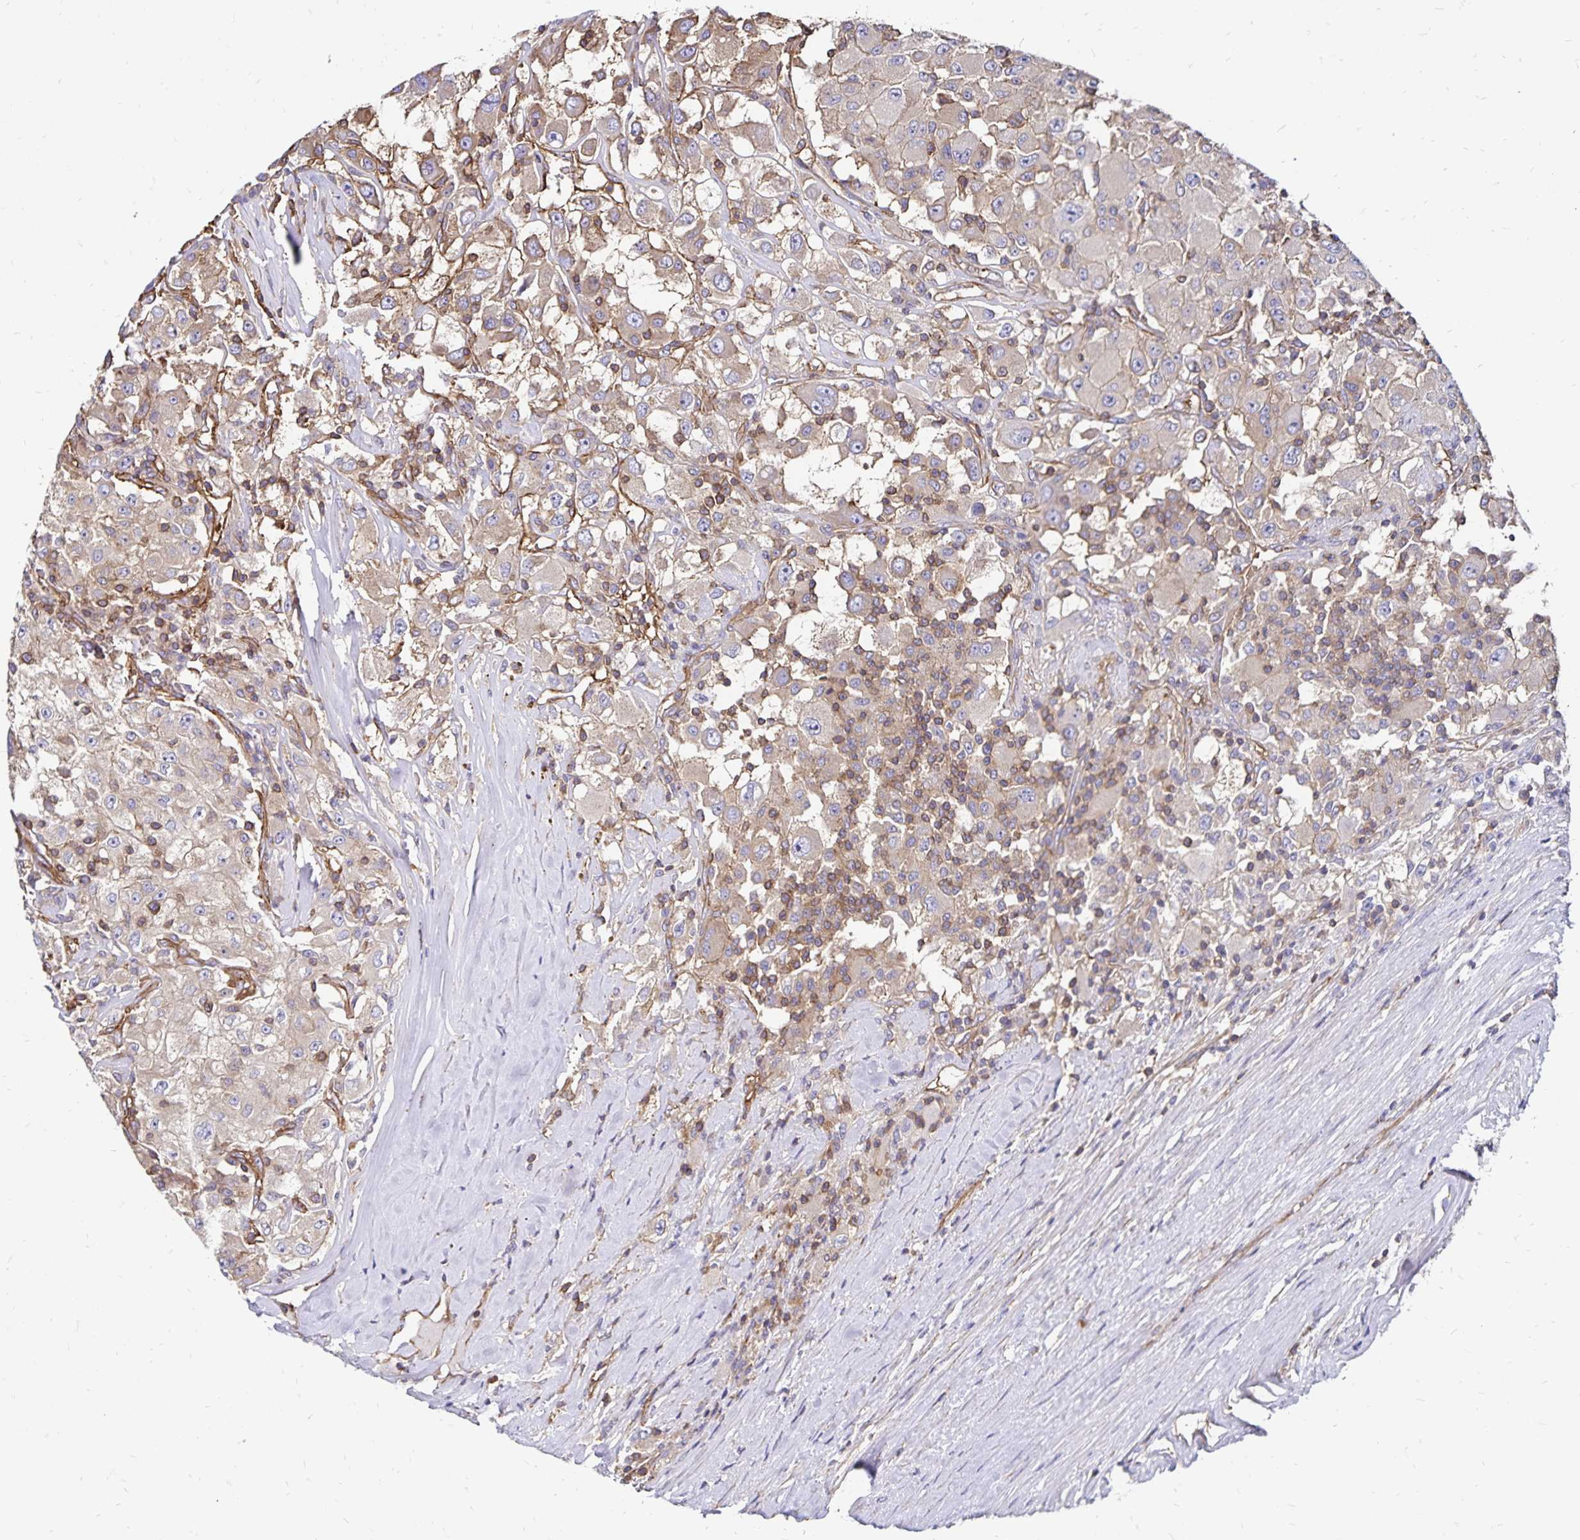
{"staining": {"intensity": "weak", "quantity": "25%-75%", "location": "cytoplasmic/membranous"}, "tissue": "renal cancer", "cell_type": "Tumor cells", "image_type": "cancer", "snomed": [{"axis": "morphology", "description": "Adenocarcinoma, NOS"}, {"axis": "topography", "description": "Kidney"}], "caption": "Brown immunohistochemical staining in renal adenocarcinoma demonstrates weak cytoplasmic/membranous positivity in approximately 25%-75% of tumor cells.", "gene": "RPRML", "patient": {"sex": "female", "age": 67}}